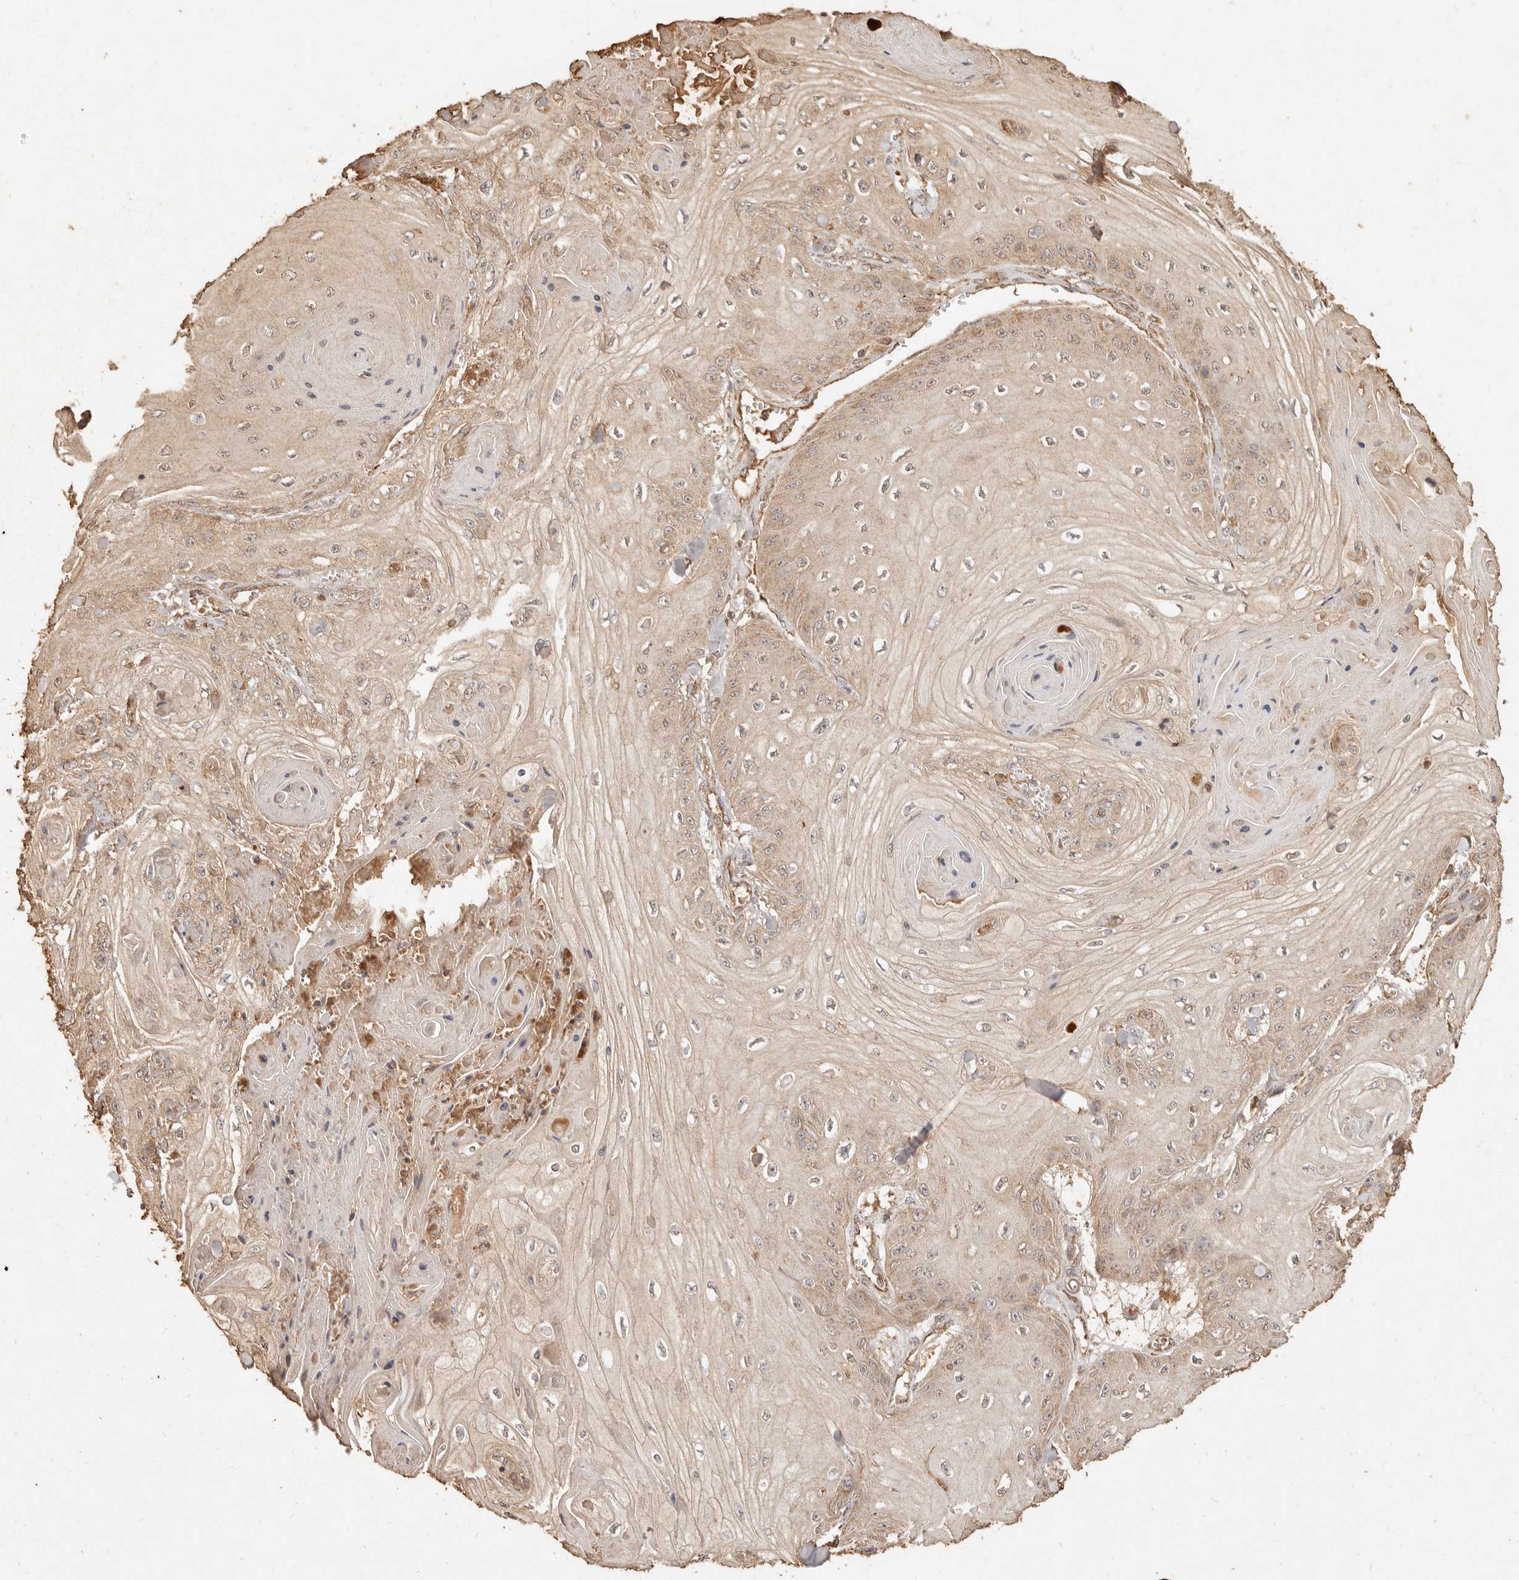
{"staining": {"intensity": "weak", "quantity": "25%-75%", "location": "cytoplasmic/membranous"}, "tissue": "skin cancer", "cell_type": "Tumor cells", "image_type": "cancer", "snomed": [{"axis": "morphology", "description": "Squamous cell carcinoma, NOS"}, {"axis": "topography", "description": "Skin"}], "caption": "Protein expression analysis of skin squamous cell carcinoma shows weak cytoplasmic/membranous staining in about 25%-75% of tumor cells.", "gene": "FAM180B", "patient": {"sex": "male", "age": 74}}